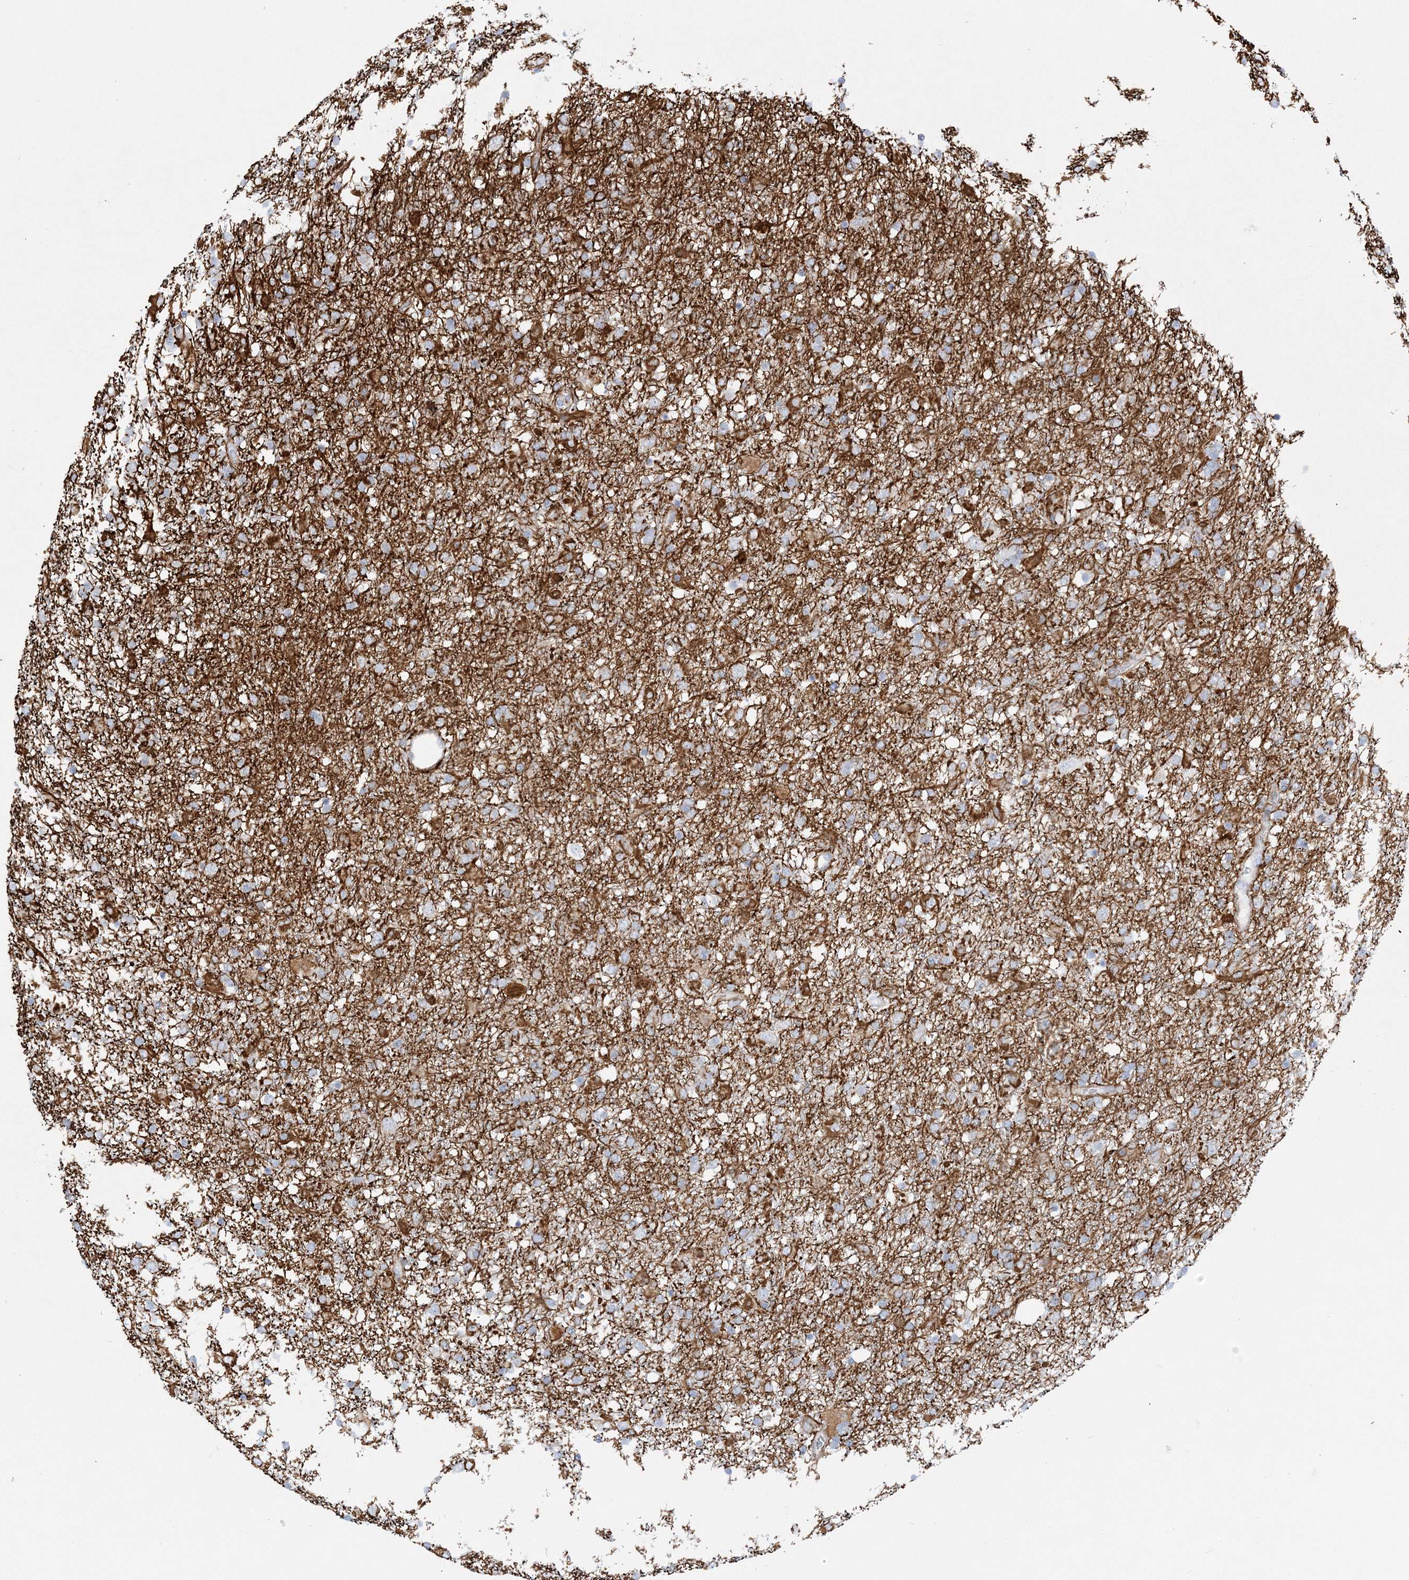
{"staining": {"intensity": "negative", "quantity": "none", "location": "none"}, "tissue": "glioma", "cell_type": "Tumor cells", "image_type": "cancer", "snomed": [{"axis": "morphology", "description": "Glioma, malignant, Low grade"}, {"axis": "topography", "description": "Brain"}], "caption": "An image of human glioma is negative for staining in tumor cells.", "gene": "SCLT1", "patient": {"sex": "male", "age": 65}}